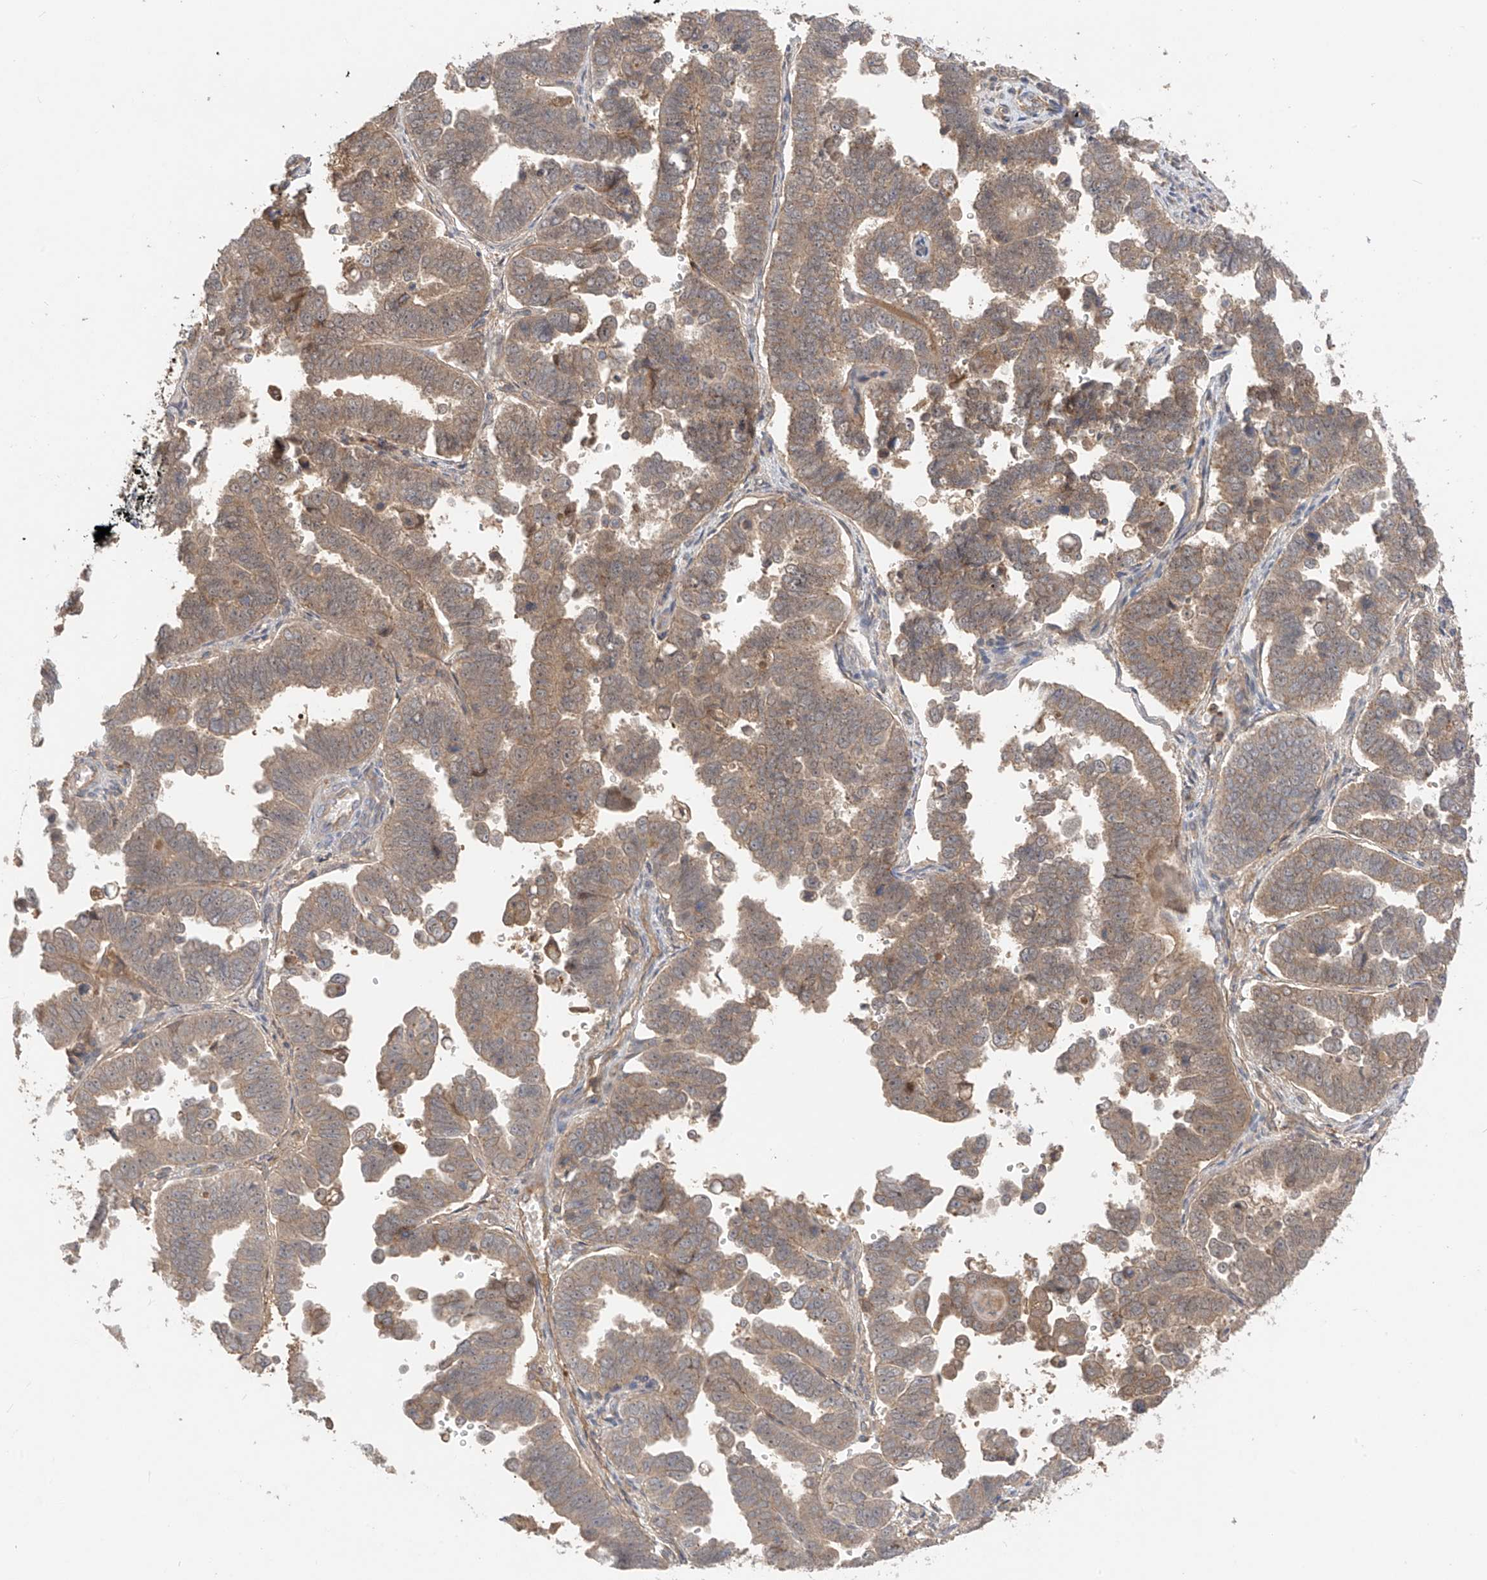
{"staining": {"intensity": "moderate", "quantity": ">75%", "location": "cytoplasmic/membranous"}, "tissue": "endometrial cancer", "cell_type": "Tumor cells", "image_type": "cancer", "snomed": [{"axis": "morphology", "description": "Adenocarcinoma, NOS"}, {"axis": "topography", "description": "Endometrium"}], "caption": "Endometrial adenocarcinoma was stained to show a protein in brown. There is medium levels of moderate cytoplasmic/membranous positivity in approximately >75% of tumor cells.", "gene": "CACNA2D4", "patient": {"sex": "female", "age": 75}}